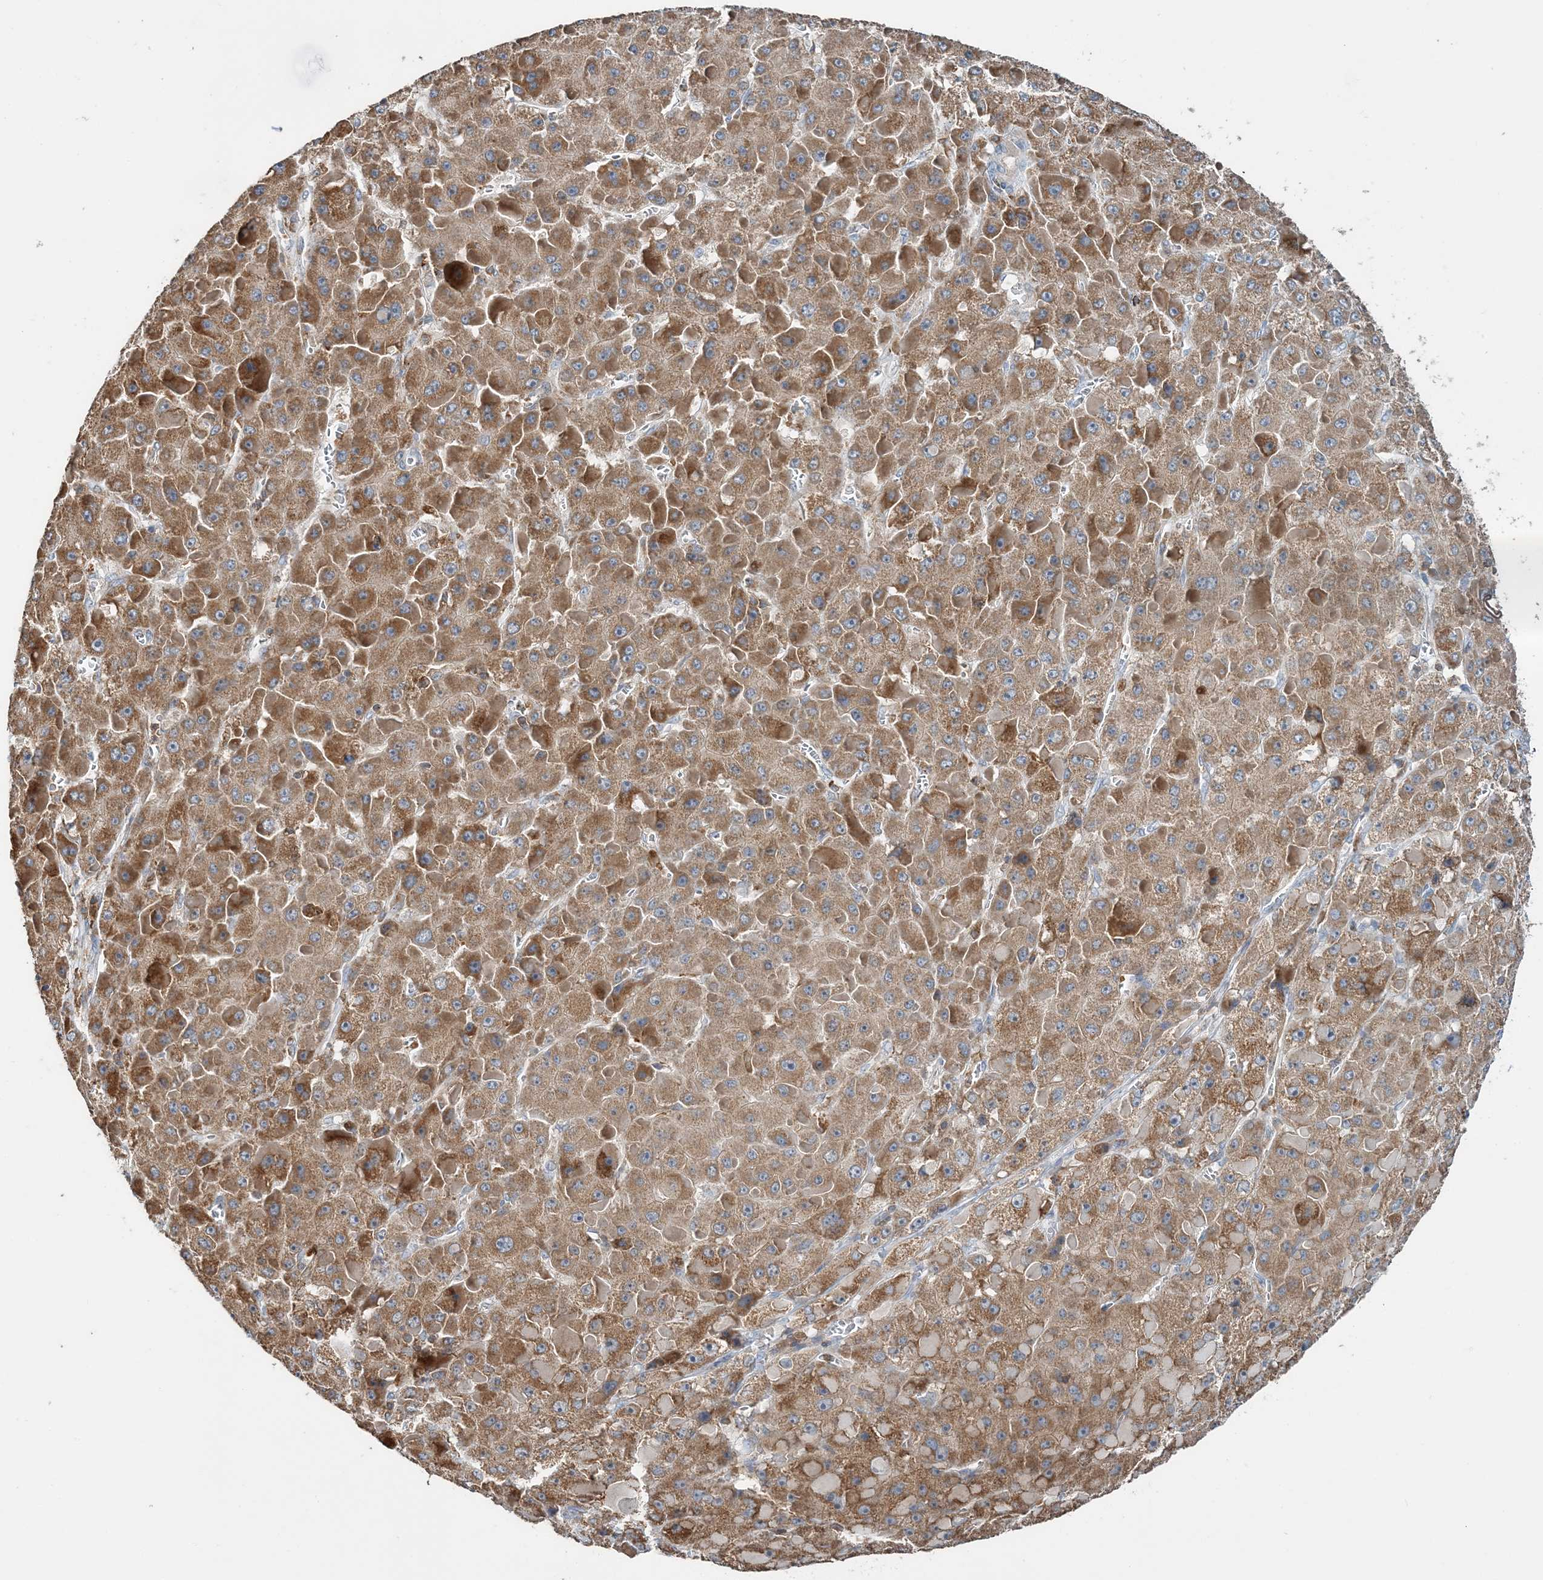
{"staining": {"intensity": "moderate", "quantity": ">75%", "location": "cytoplasmic/membranous"}, "tissue": "liver cancer", "cell_type": "Tumor cells", "image_type": "cancer", "snomed": [{"axis": "morphology", "description": "Carcinoma, Hepatocellular, NOS"}, {"axis": "topography", "description": "Liver"}], "caption": "Liver cancer (hepatocellular carcinoma) stained with a protein marker shows moderate staining in tumor cells.", "gene": "TMLHE", "patient": {"sex": "female", "age": 73}}